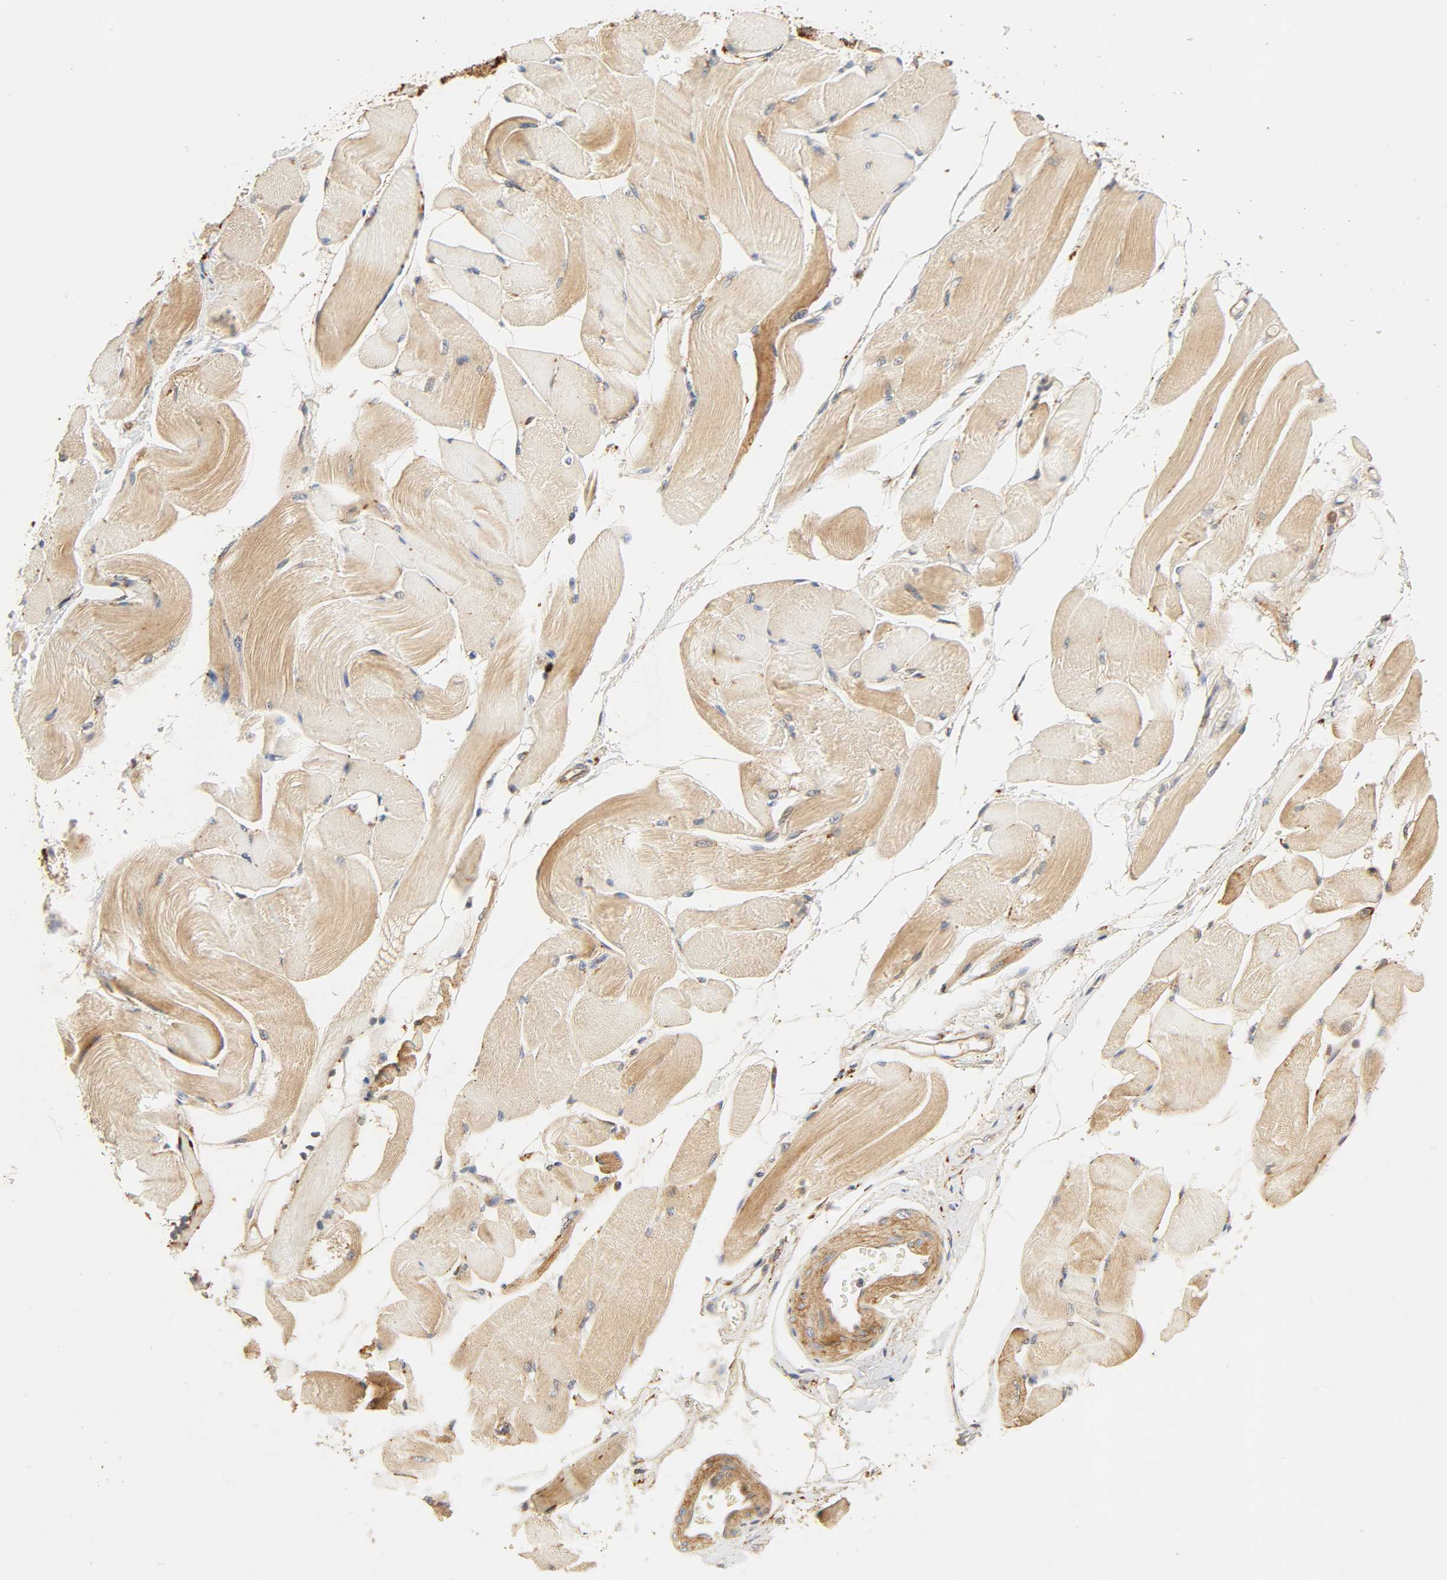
{"staining": {"intensity": "moderate", "quantity": ">75%", "location": "cytoplasmic/membranous"}, "tissue": "skeletal muscle", "cell_type": "Myocytes", "image_type": "normal", "snomed": [{"axis": "morphology", "description": "Normal tissue, NOS"}, {"axis": "topography", "description": "Skeletal muscle"}, {"axis": "topography", "description": "Peripheral nerve tissue"}], "caption": "Immunohistochemistry (IHC) micrograph of normal skeletal muscle: human skeletal muscle stained using IHC demonstrates medium levels of moderate protein expression localized specifically in the cytoplasmic/membranous of myocytes, appearing as a cytoplasmic/membranous brown color.", "gene": "MAPK6", "patient": {"sex": "female", "age": 84}}